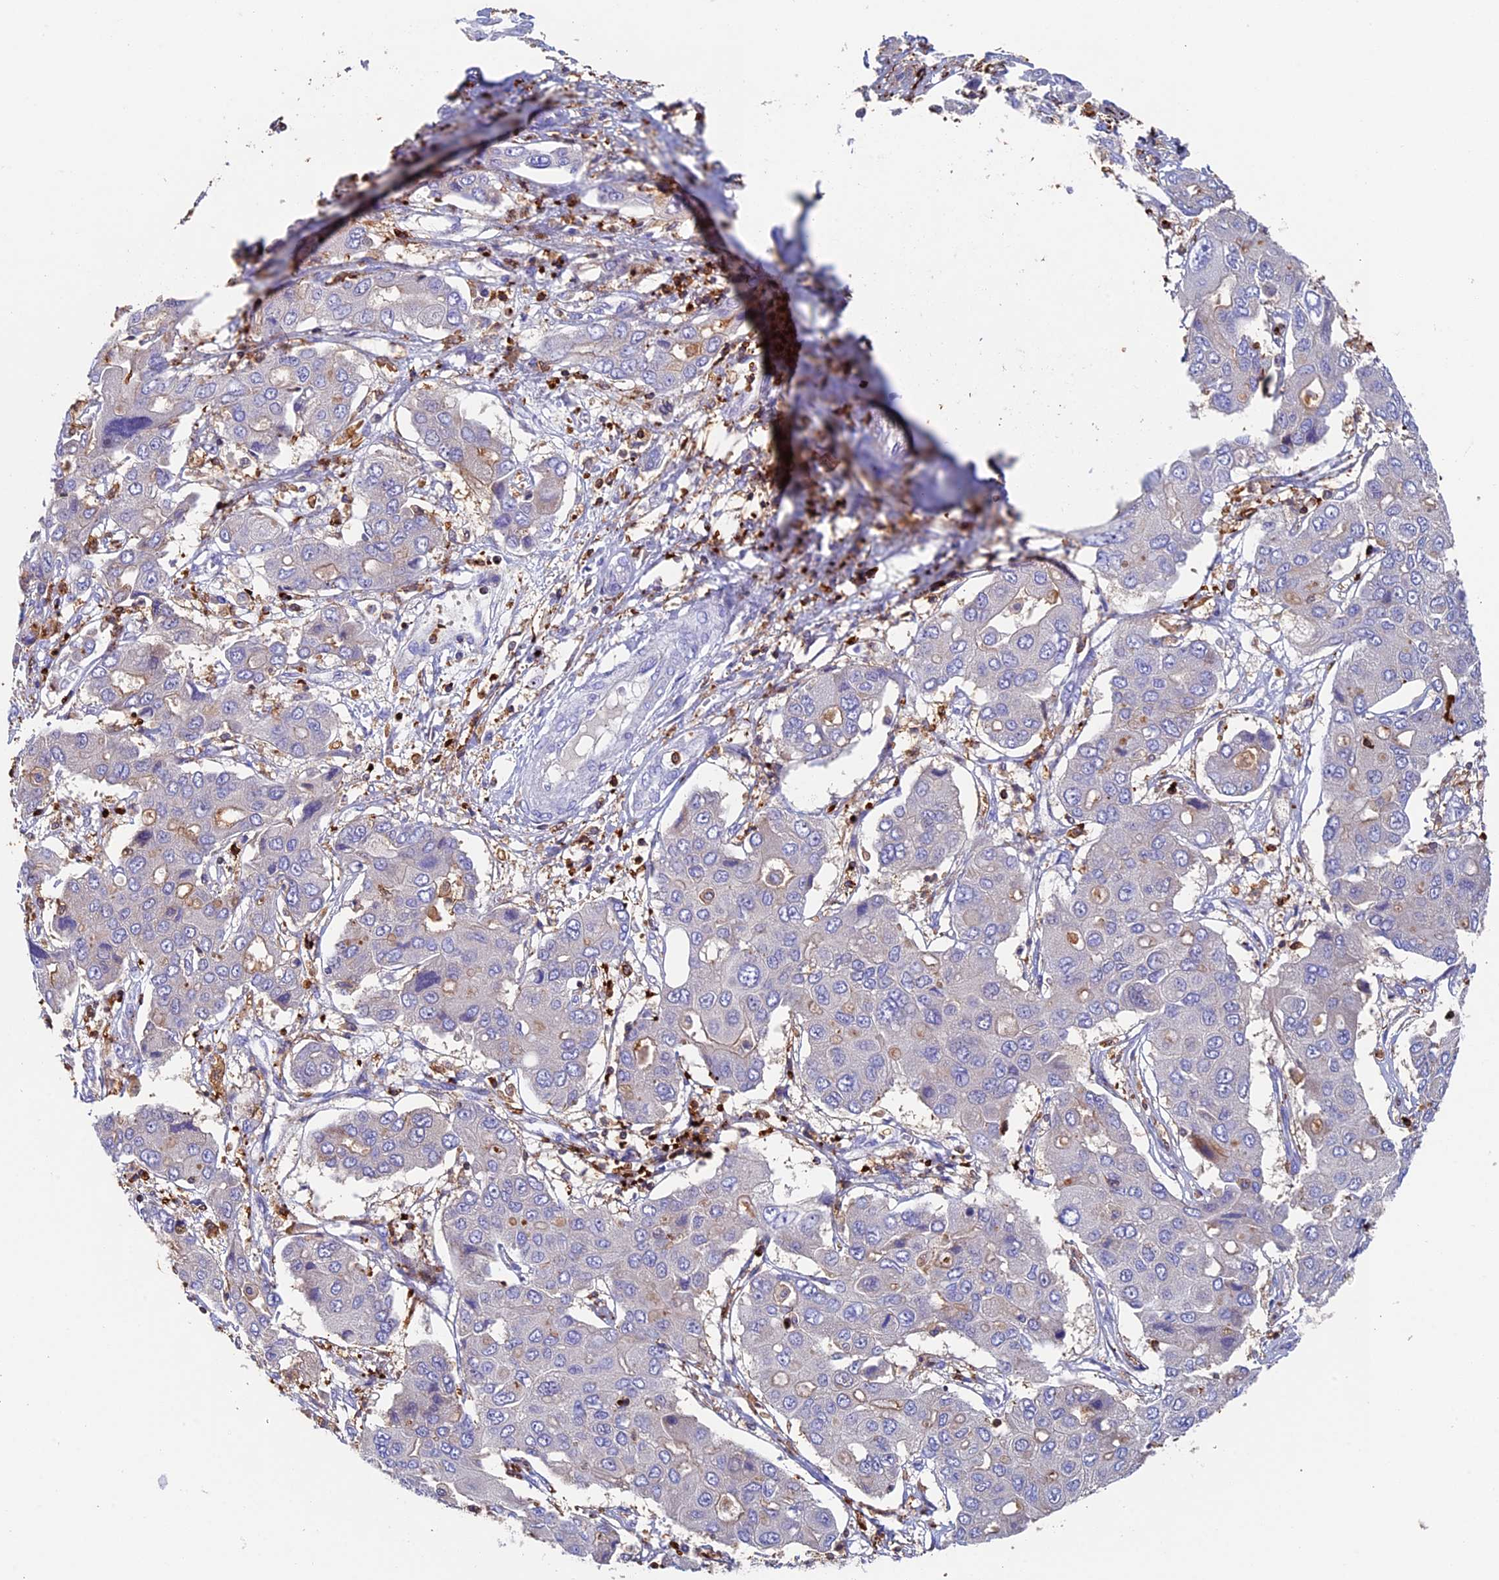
{"staining": {"intensity": "negative", "quantity": "none", "location": "none"}, "tissue": "liver cancer", "cell_type": "Tumor cells", "image_type": "cancer", "snomed": [{"axis": "morphology", "description": "Cholangiocarcinoma"}, {"axis": "topography", "description": "Liver"}], "caption": "Tumor cells are negative for brown protein staining in liver cancer (cholangiocarcinoma).", "gene": "ADAT1", "patient": {"sex": "male", "age": 67}}